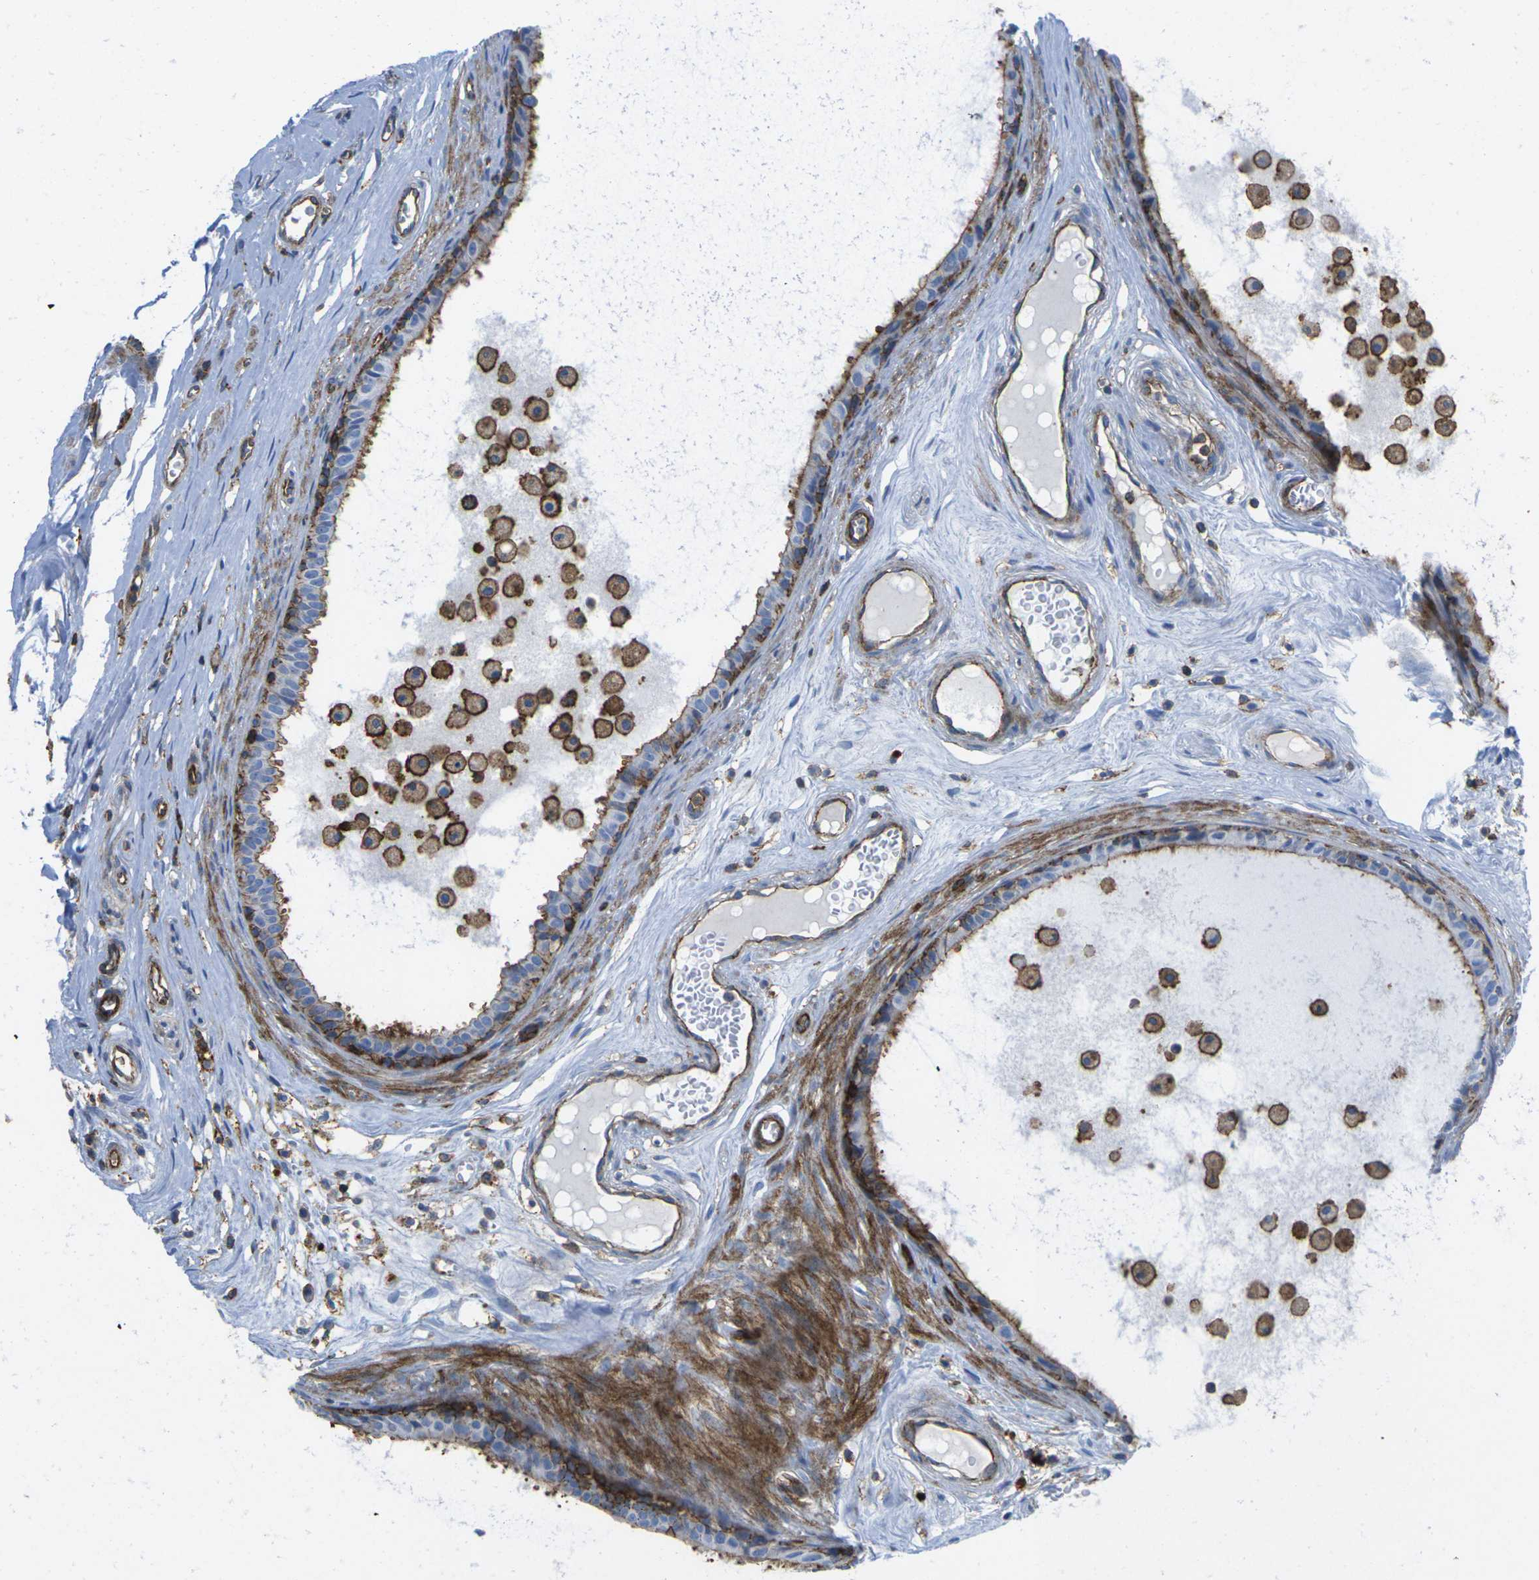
{"staining": {"intensity": "strong", "quantity": "25%-75%", "location": "cytoplasmic/membranous"}, "tissue": "epididymis", "cell_type": "Glandular cells", "image_type": "normal", "snomed": [{"axis": "morphology", "description": "Normal tissue, NOS"}, {"axis": "morphology", "description": "Inflammation, NOS"}, {"axis": "topography", "description": "Epididymis"}], "caption": "Brown immunohistochemical staining in normal human epididymis demonstrates strong cytoplasmic/membranous expression in about 25%-75% of glandular cells.", "gene": "IQGAP1", "patient": {"sex": "male", "age": 85}}